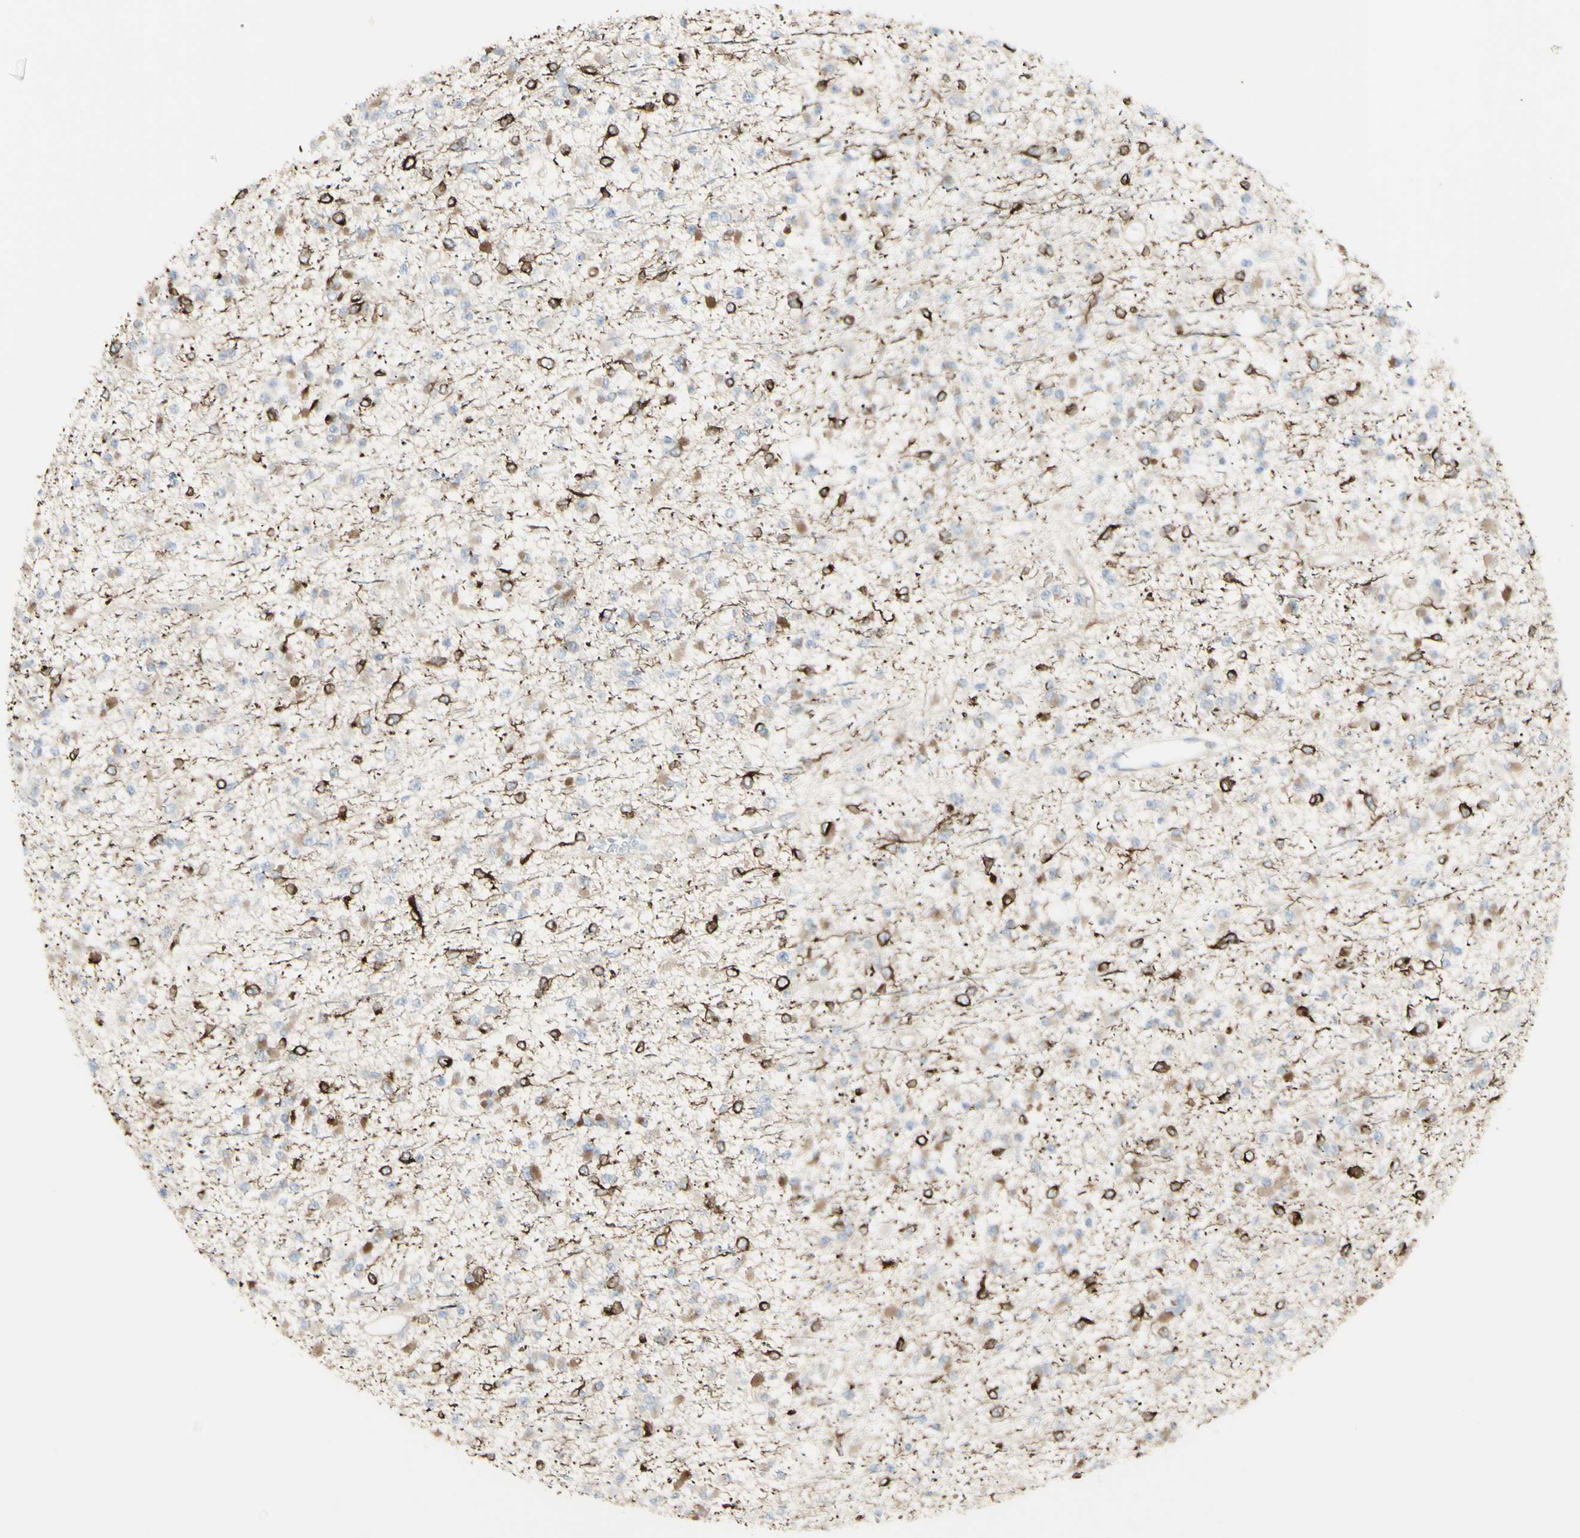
{"staining": {"intensity": "strong", "quantity": "25%-75%", "location": "cytoplasmic/membranous"}, "tissue": "glioma", "cell_type": "Tumor cells", "image_type": "cancer", "snomed": [{"axis": "morphology", "description": "Glioma, malignant, Low grade"}, {"axis": "topography", "description": "Brain"}], "caption": "Immunohistochemistry (IHC) of malignant glioma (low-grade) shows high levels of strong cytoplasmic/membranous staining in approximately 25%-75% of tumor cells.", "gene": "ENSG00000198211", "patient": {"sex": "female", "age": 22}}